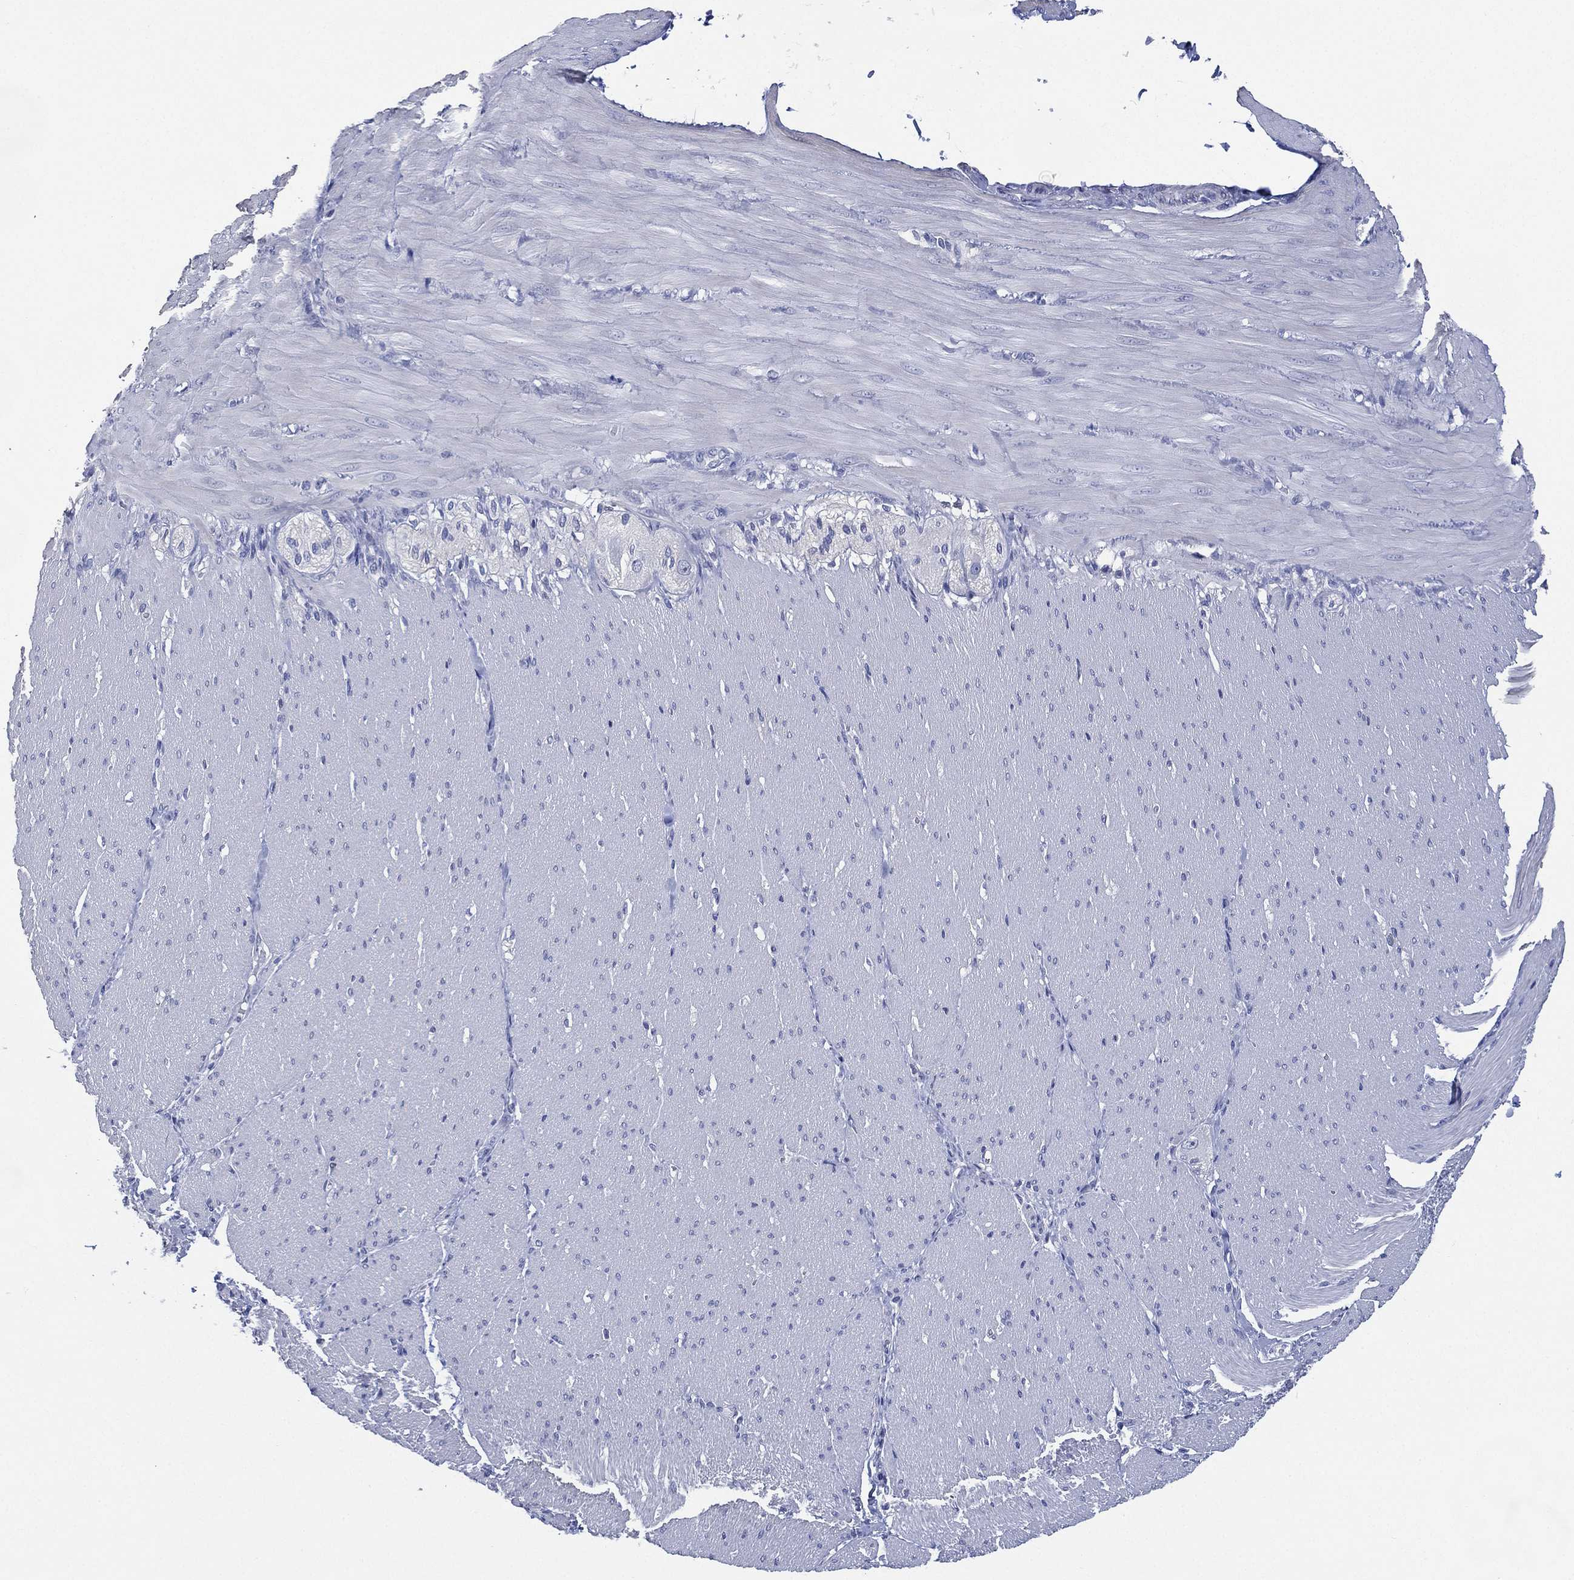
{"staining": {"intensity": "negative", "quantity": "none", "location": "none"}, "tissue": "soft tissue", "cell_type": "Fibroblasts", "image_type": "normal", "snomed": [{"axis": "morphology", "description": "Normal tissue, NOS"}, {"axis": "topography", "description": "Smooth muscle"}, {"axis": "topography", "description": "Duodenum"}, {"axis": "topography", "description": "Peripheral nerve tissue"}], "caption": "High power microscopy histopathology image of an immunohistochemistry photomicrograph of normal soft tissue, revealing no significant expression in fibroblasts.", "gene": "TMEM247", "patient": {"sex": "female", "age": 61}}